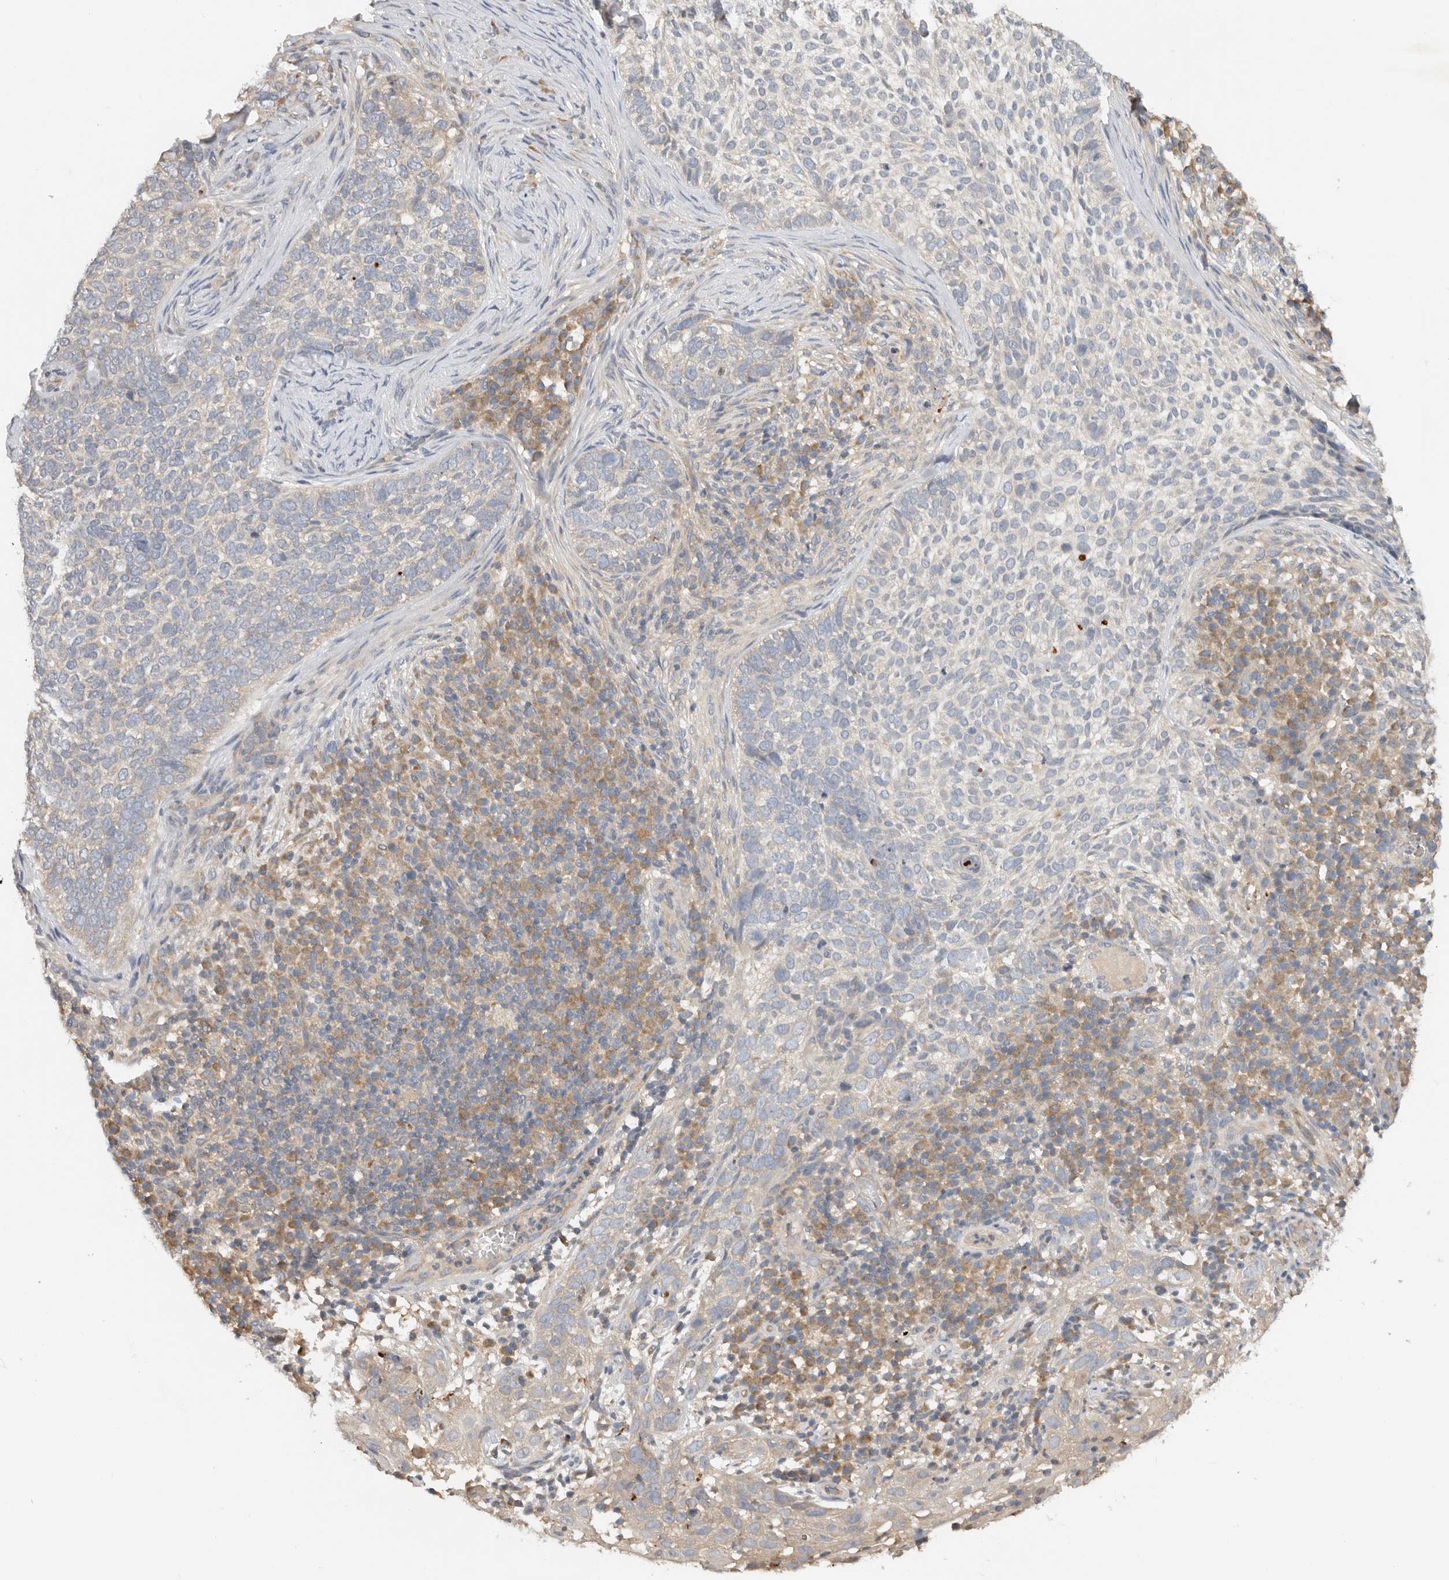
{"staining": {"intensity": "negative", "quantity": "none", "location": "none"}, "tissue": "skin cancer", "cell_type": "Tumor cells", "image_type": "cancer", "snomed": [{"axis": "morphology", "description": "Basal cell carcinoma"}, {"axis": "topography", "description": "Skin"}], "caption": "Immunohistochemical staining of human basal cell carcinoma (skin) shows no significant staining in tumor cells.", "gene": "PPP1R42", "patient": {"sex": "female", "age": 64}}